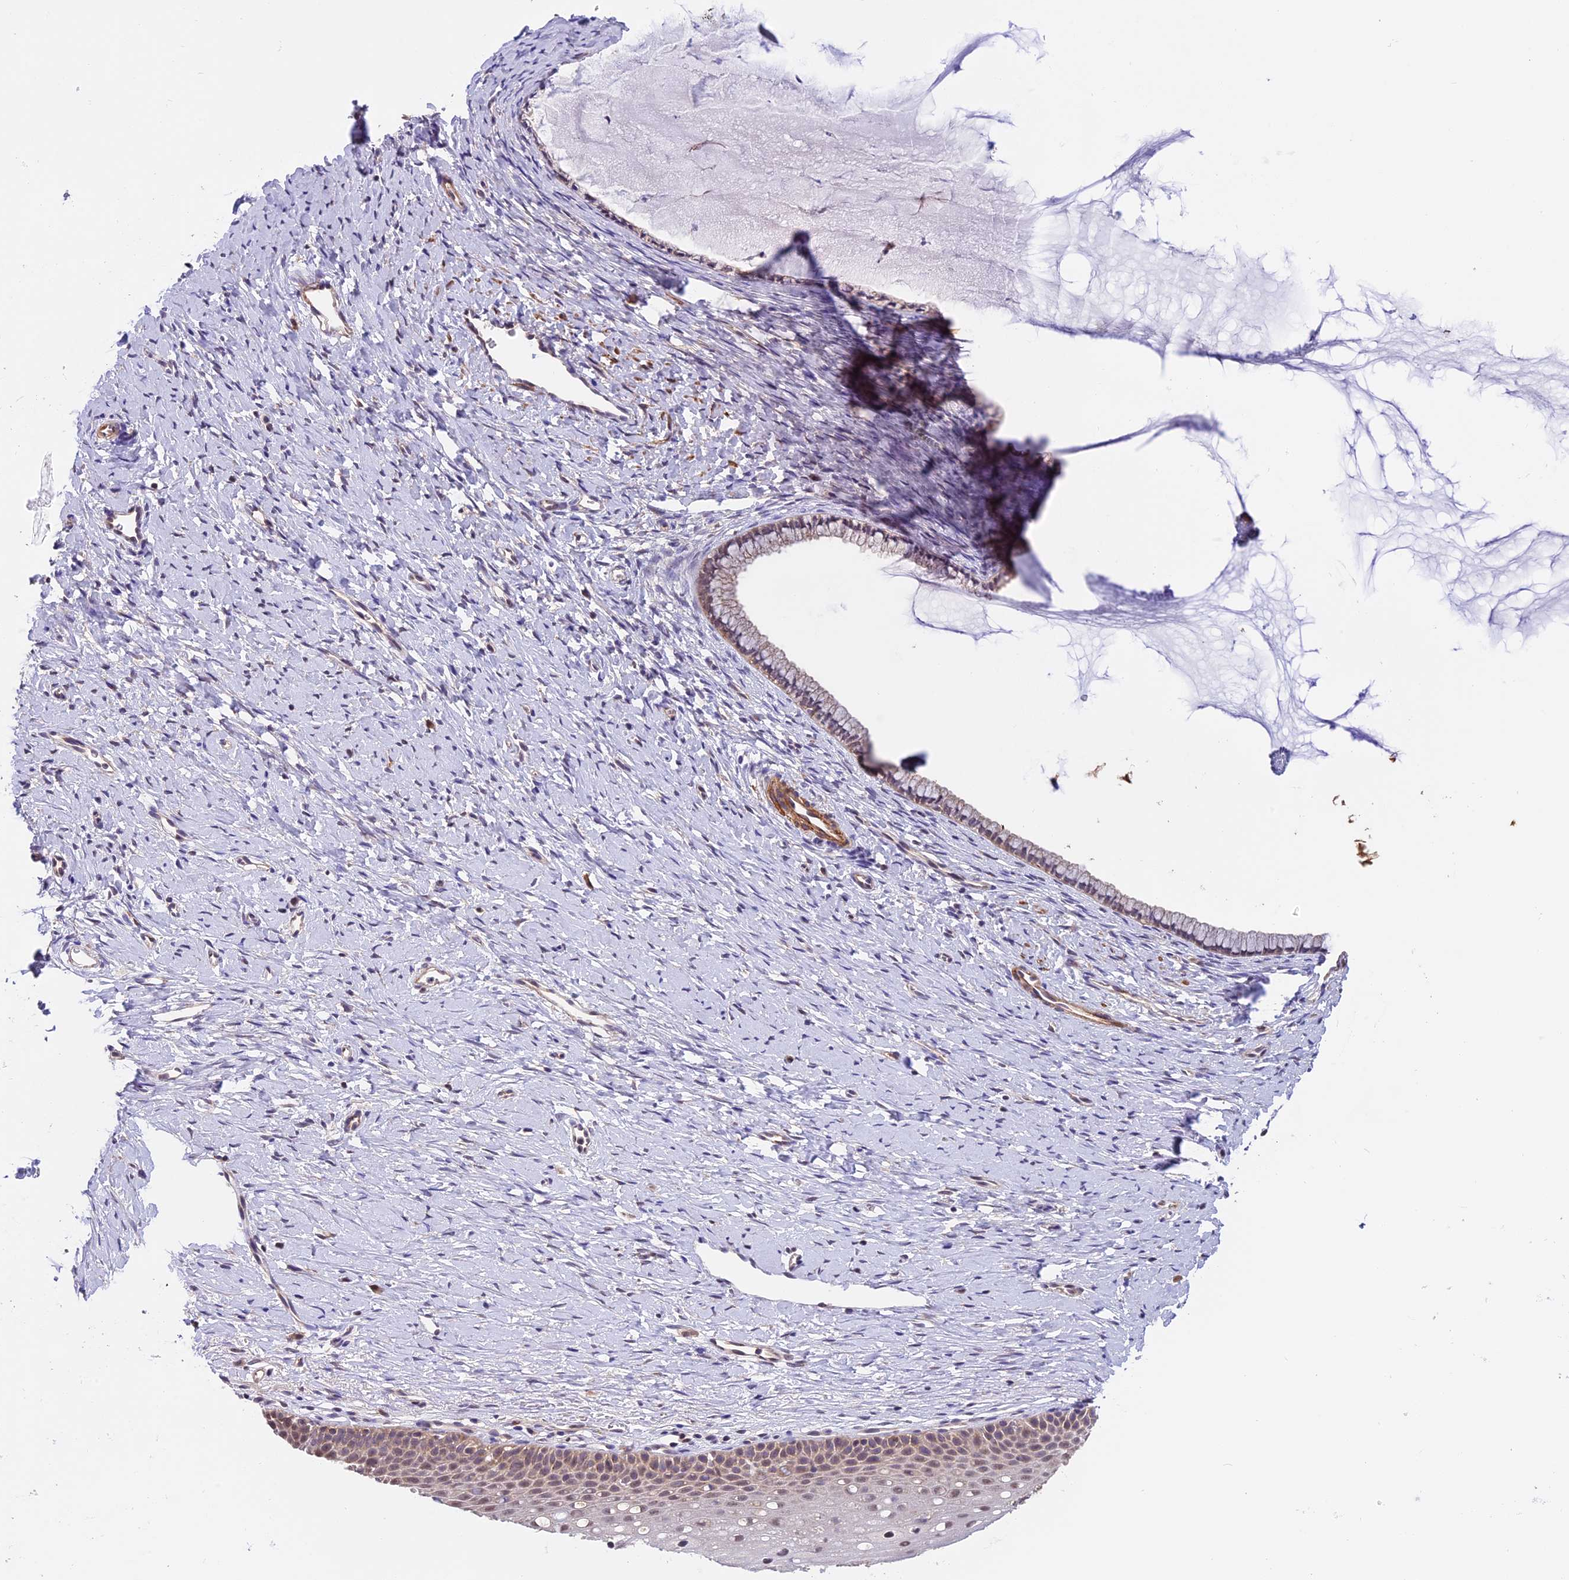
{"staining": {"intensity": "moderate", "quantity": "25%-75%", "location": "cytoplasmic/membranous"}, "tissue": "cervix", "cell_type": "Glandular cells", "image_type": "normal", "snomed": [{"axis": "morphology", "description": "Normal tissue, NOS"}, {"axis": "topography", "description": "Cervix"}], "caption": "Immunohistochemistry (IHC) staining of benign cervix, which exhibits medium levels of moderate cytoplasmic/membranous expression in about 25%-75% of glandular cells indicating moderate cytoplasmic/membranous protein positivity. The staining was performed using DAB (brown) for protein detection and nuclei were counterstained in hematoxylin (blue).", "gene": "PSMB3", "patient": {"sex": "female", "age": 36}}